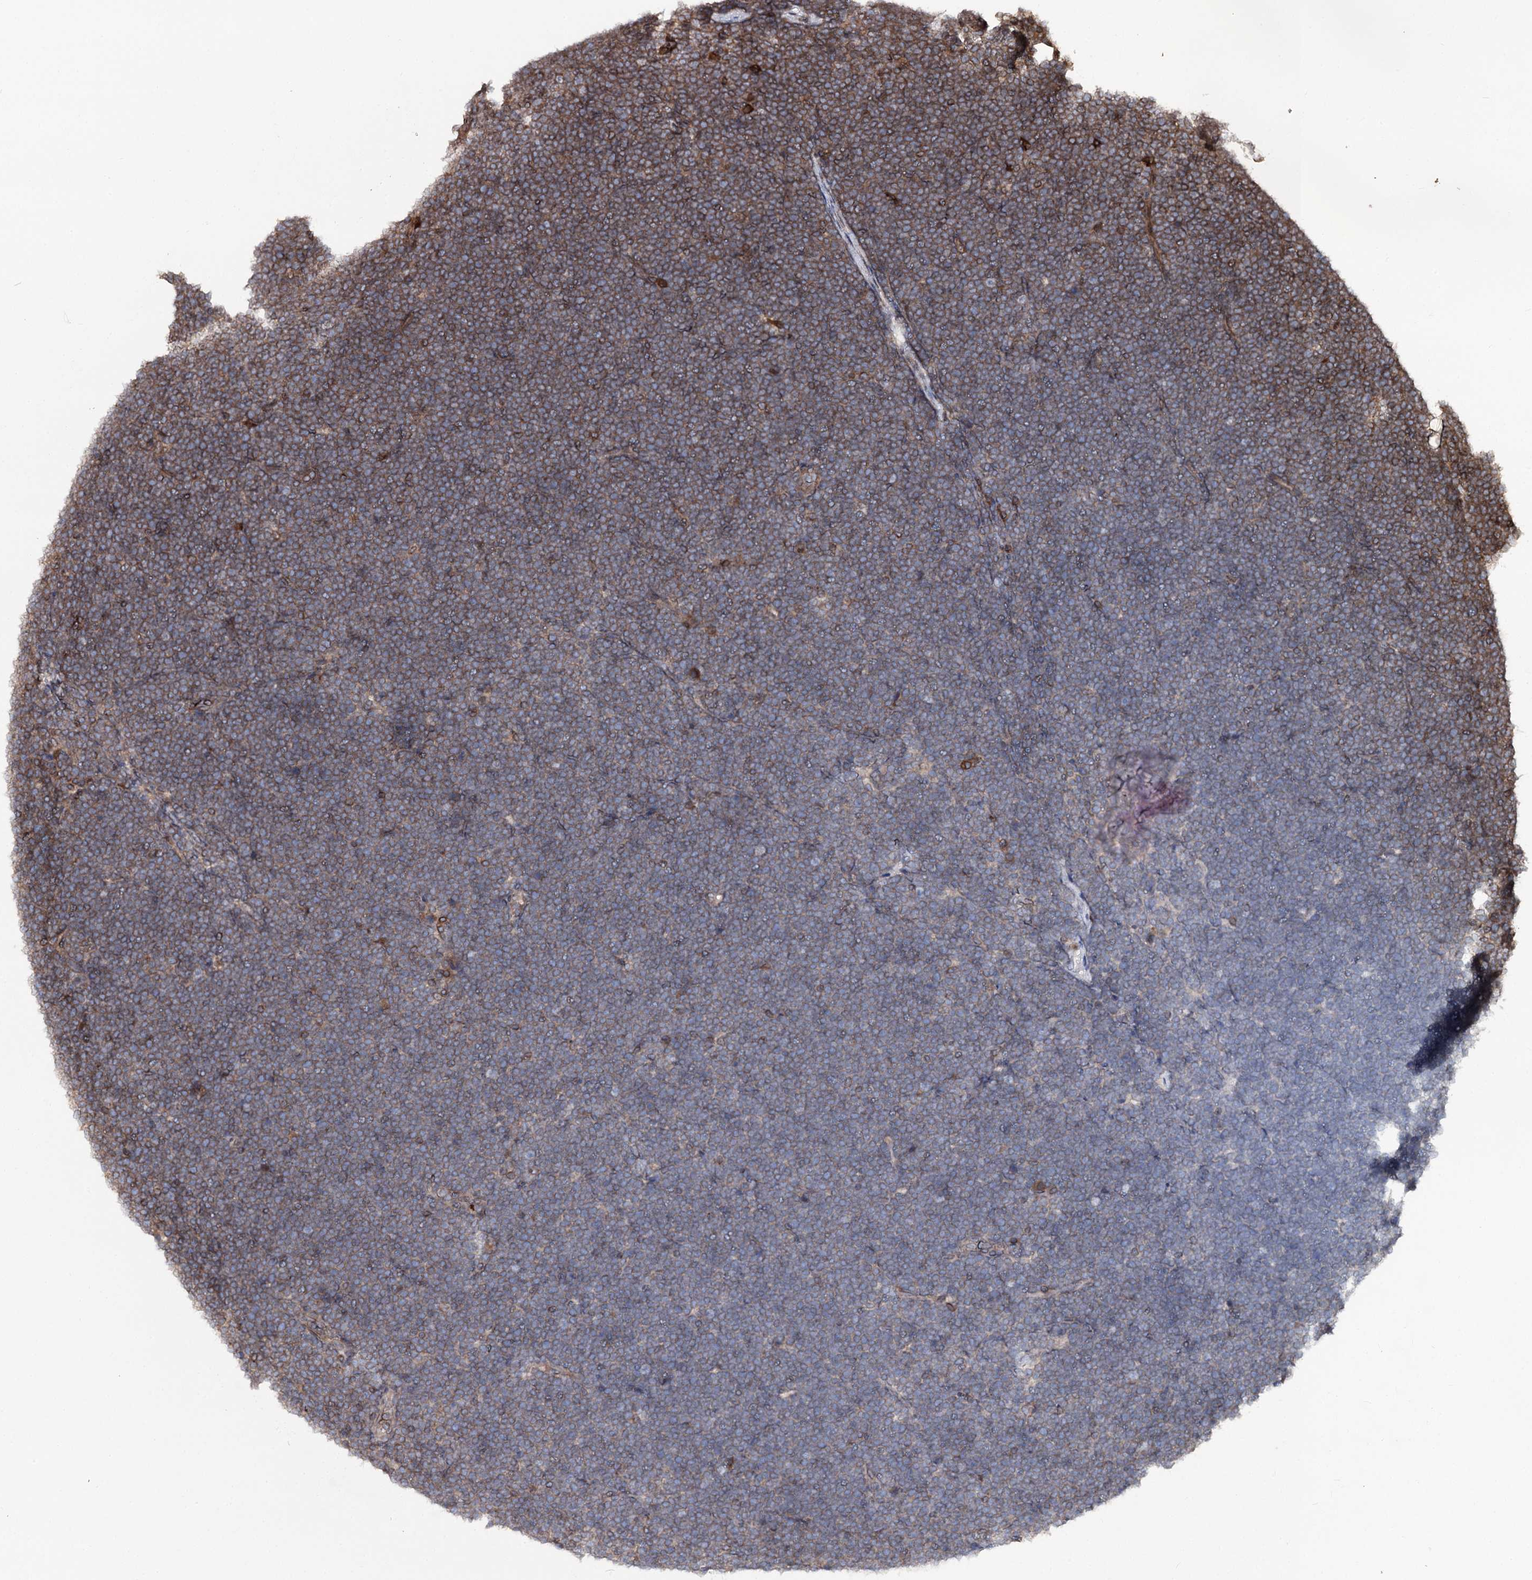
{"staining": {"intensity": "moderate", "quantity": "25%-75%", "location": "cytoplasmic/membranous"}, "tissue": "lymphoma", "cell_type": "Tumor cells", "image_type": "cancer", "snomed": [{"axis": "morphology", "description": "Malignant lymphoma, non-Hodgkin's type, High grade"}, {"axis": "topography", "description": "Lymph node"}], "caption": "The histopathology image displays staining of lymphoma, revealing moderate cytoplasmic/membranous protein staining (brown color) within tumor cells.", "gene": "FGFR1OP2", "patient": {"sex": "male", "age": 13}}